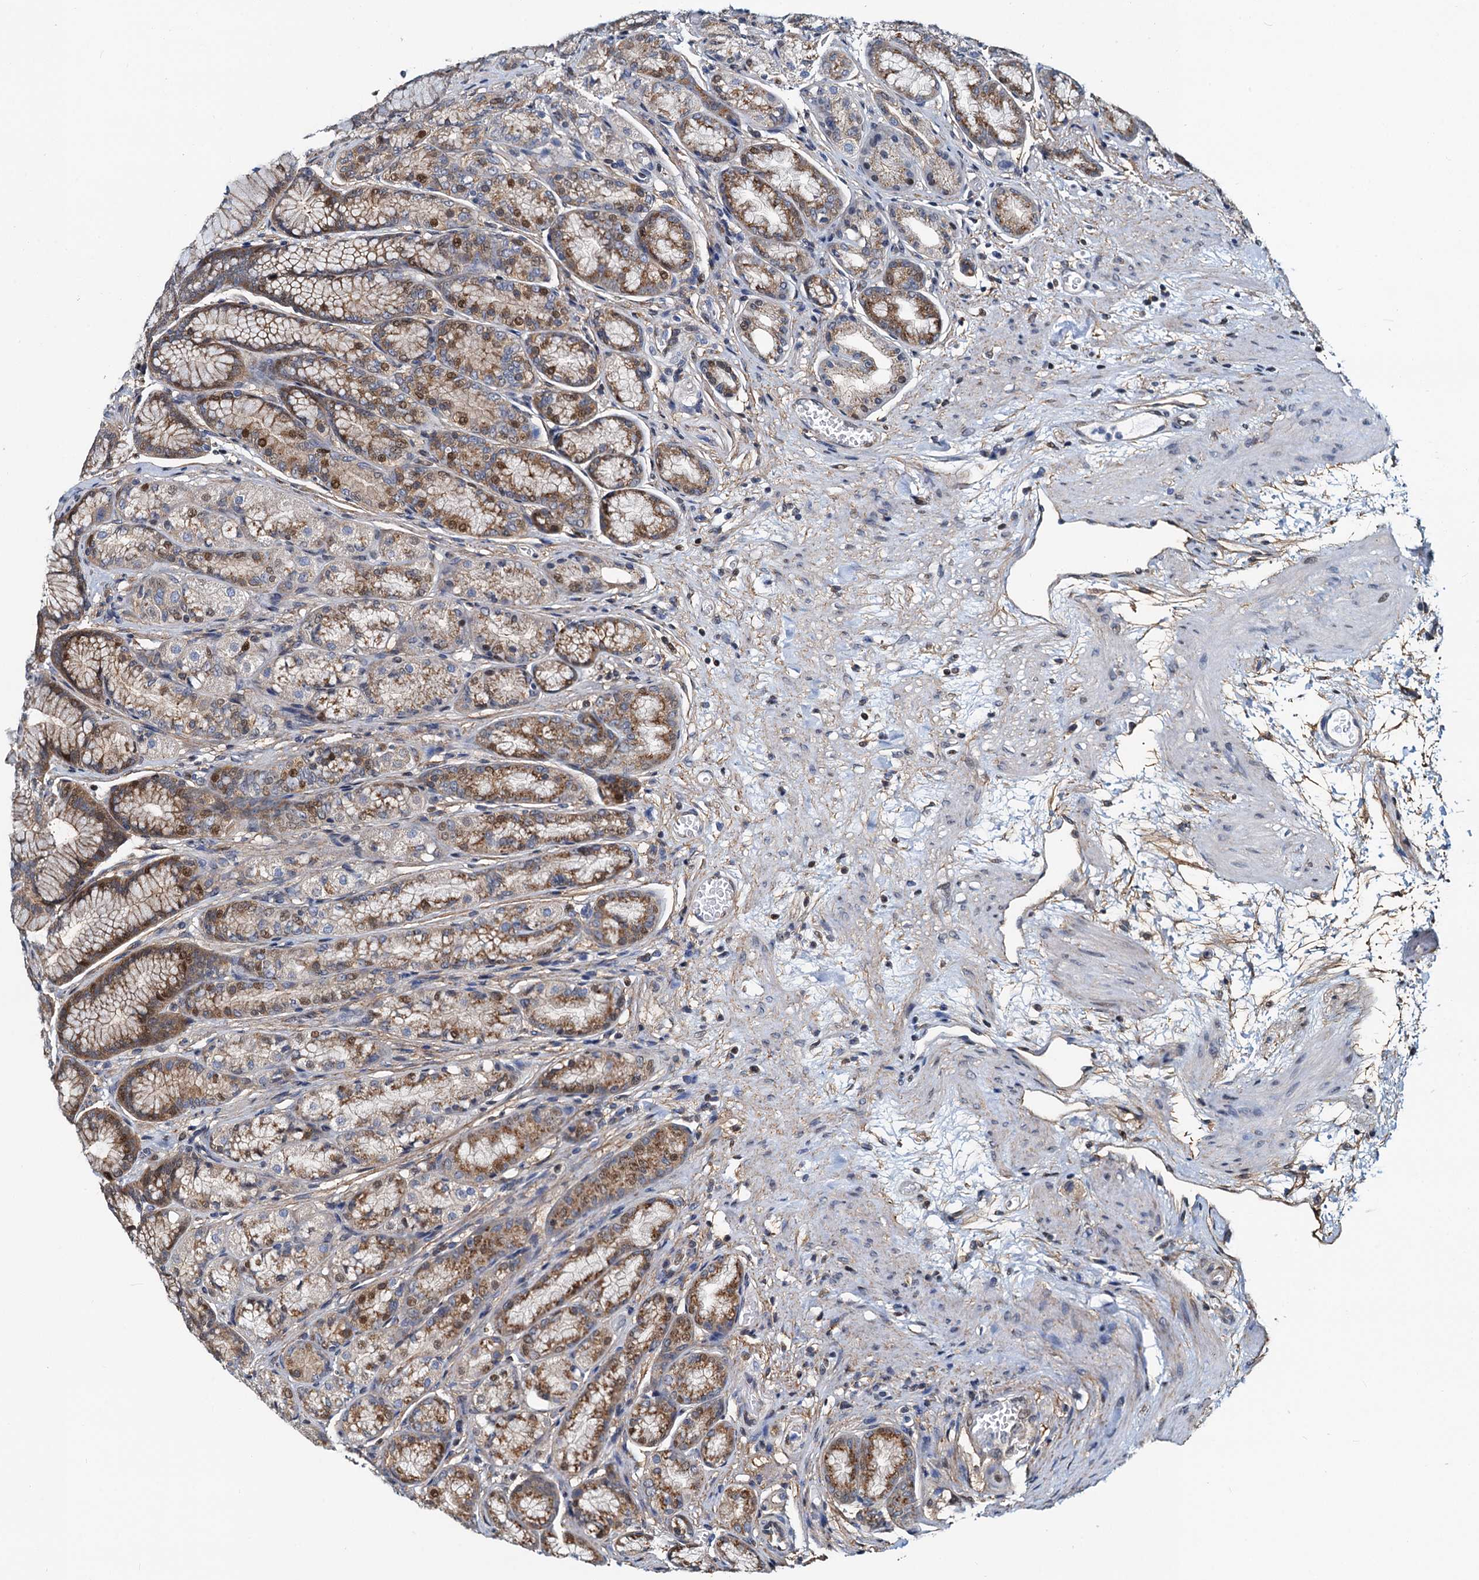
{"staining": {"intensity": "moderate", "quantity": ">75%", "location": "cytoplasmic/membranous,nuclear"}, "tissue": "stomach", "cell_type": "Glandular cells", "image_type": "normal", "snomed": [{"axis": "morphology", "description": "Normal tissue, NOS"}, {"axis": "morphology", "description": "Adenocarcinoma, NOS"}, {"axis": "morphology", "description": "Adenocarcinoma, High grade"}, {"axis": "topography", "description": "Stomach, upper"}, {"axis": "topography", "description": "Stomach"}], "caption": "A brown stain highlights moderate cytoplasmic/membranous,nuclear positivity of a protein in glandular cells of unremarkable stomach. Nuclei are stained in blue.", "gene": "PTGES3", "patient": {"sex": "female", "age": 65}}